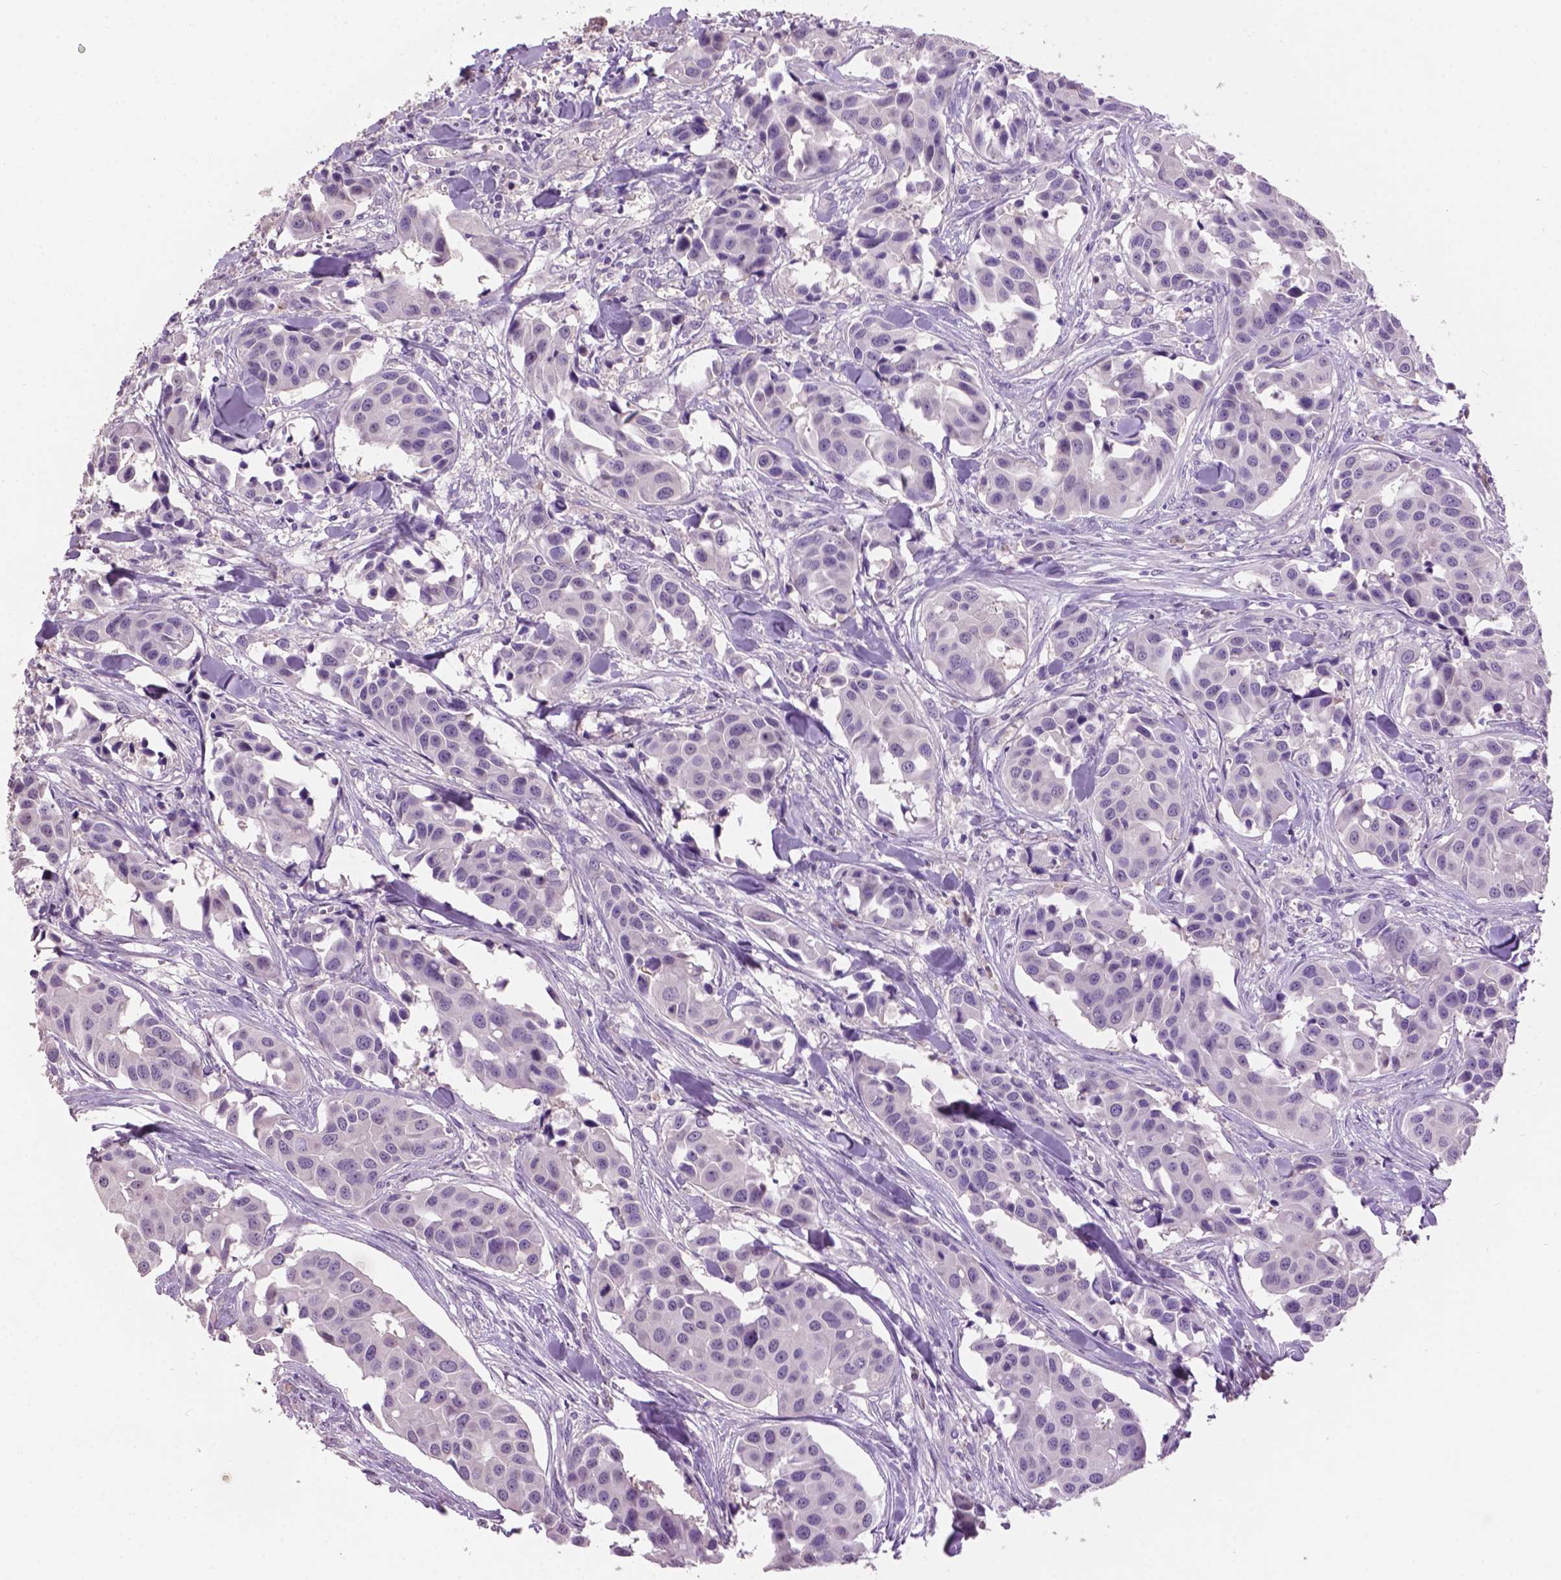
{"staining": {"intensity": "negative", "quantity": "none", "location": "none"}, "tissue": "head and neck cancer", "cell_type": "Tumor cells", "image_type": "cancer", "snomed": [{"axis": "morphology", "description": "Adenocarcinoma, NOS"}, {"axis": "topography", "description": "Head-Neck"}], "caption": "This is a histopathology image of immunohistochemistry staining of head and neck adenocarcinoma, which shows no staining in tumor cells.", "gene": "CRYBA4", "patient": {"sex": "male", "age": 76}}